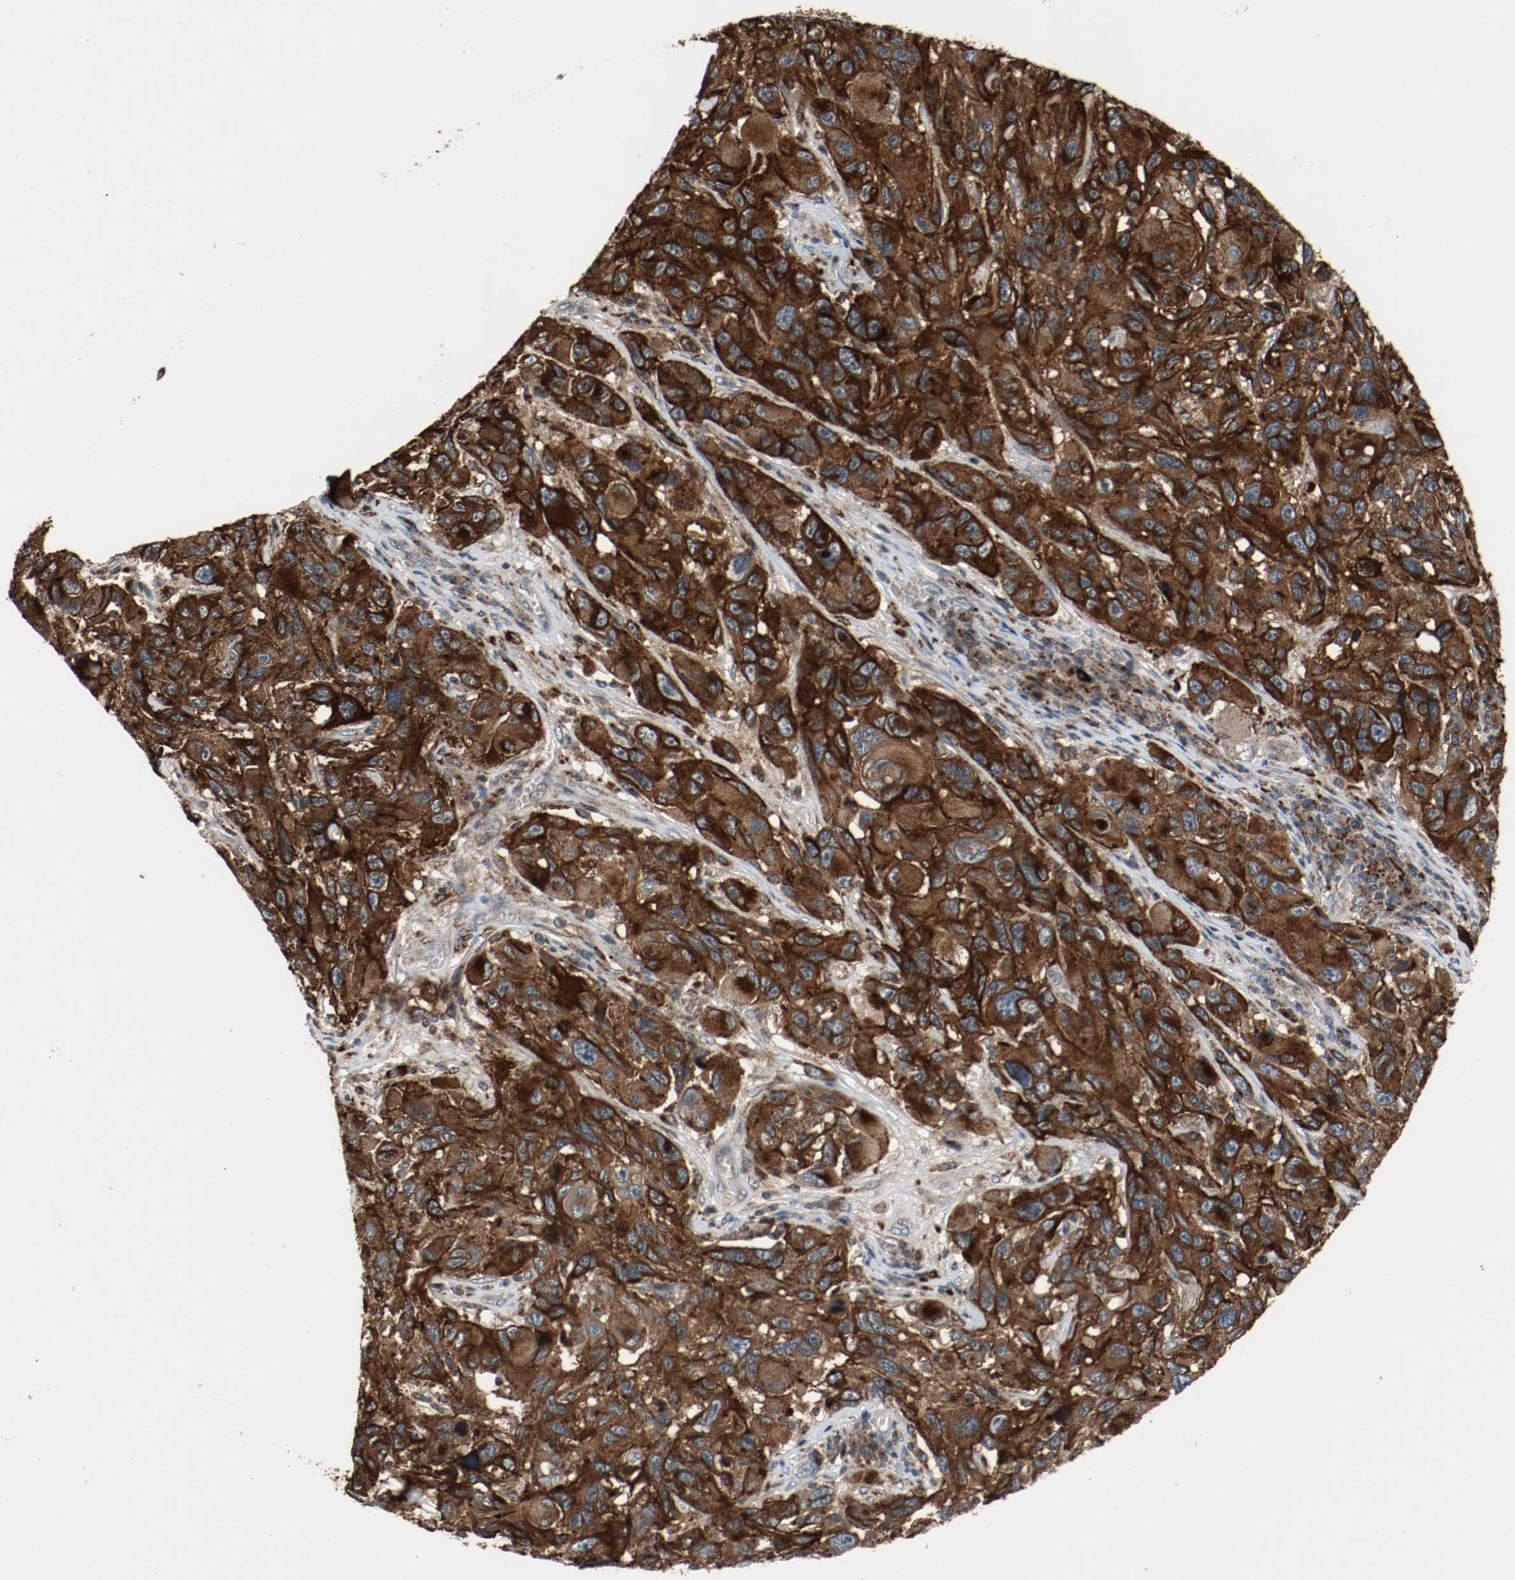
{"staining": {"intensity": "strong", "quantity": ">75%", "location": "cytoplasmic/membranous"}, "tissue": "melanoma", "cell_type": "Tumor cells", "image_type": "cancer", "snomed": [{"axis": "morphology", "description": "Malignant melanoma, NOS"}, {"axis": "topography", "description": "Skin"}], "caption": "A brown stain labels strong cytoplasmic/membranous expression of a protein in human melanoma tumor cells.", "gene": "LAMP2", "patient": {"sex": "male", "age": 53}}